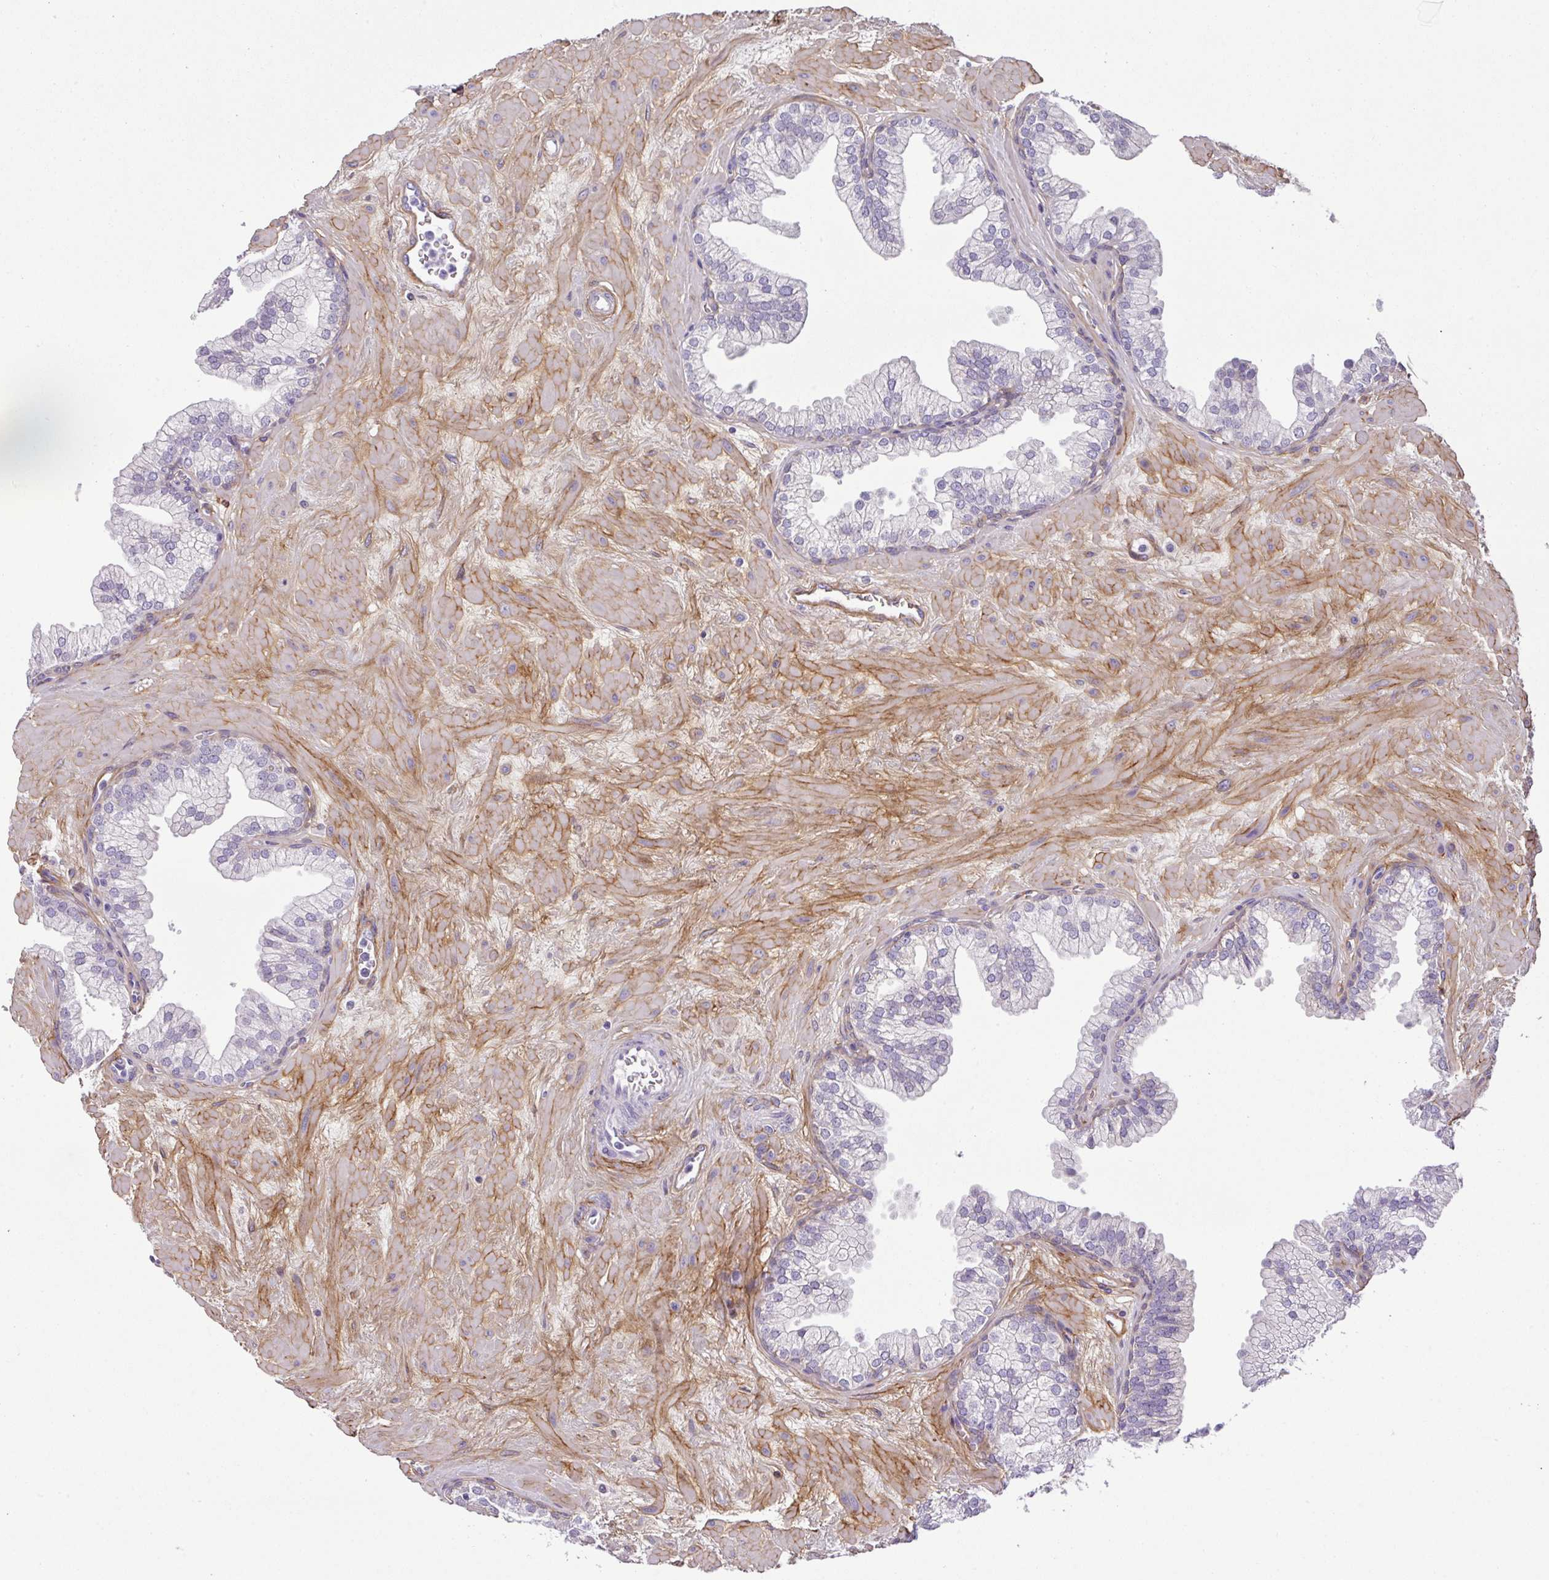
{"staining": {"intensity": "negative", "quantity": "none", "location": "none"}, "tissue": "prostate", "cell_type": "Glandular cells", "image_type": "normal", "snomed": [{"axis": "morphology", "description": "Normal tissue, NOS"}, {"axis": "topography", "description": "Prostate"}, {"axis": "topography", "description": "Peripheral nerve tissue"}], "caption": "Glandular cells show no significant staining in normal prostate. The staining is performed using DAB (3,3'-diaminobenzidine) brown chromogen with nuclei counter-stained in using hematoxylin.", "gene": "PARD6G", "patient": {"sex": "male", "age": 61}}